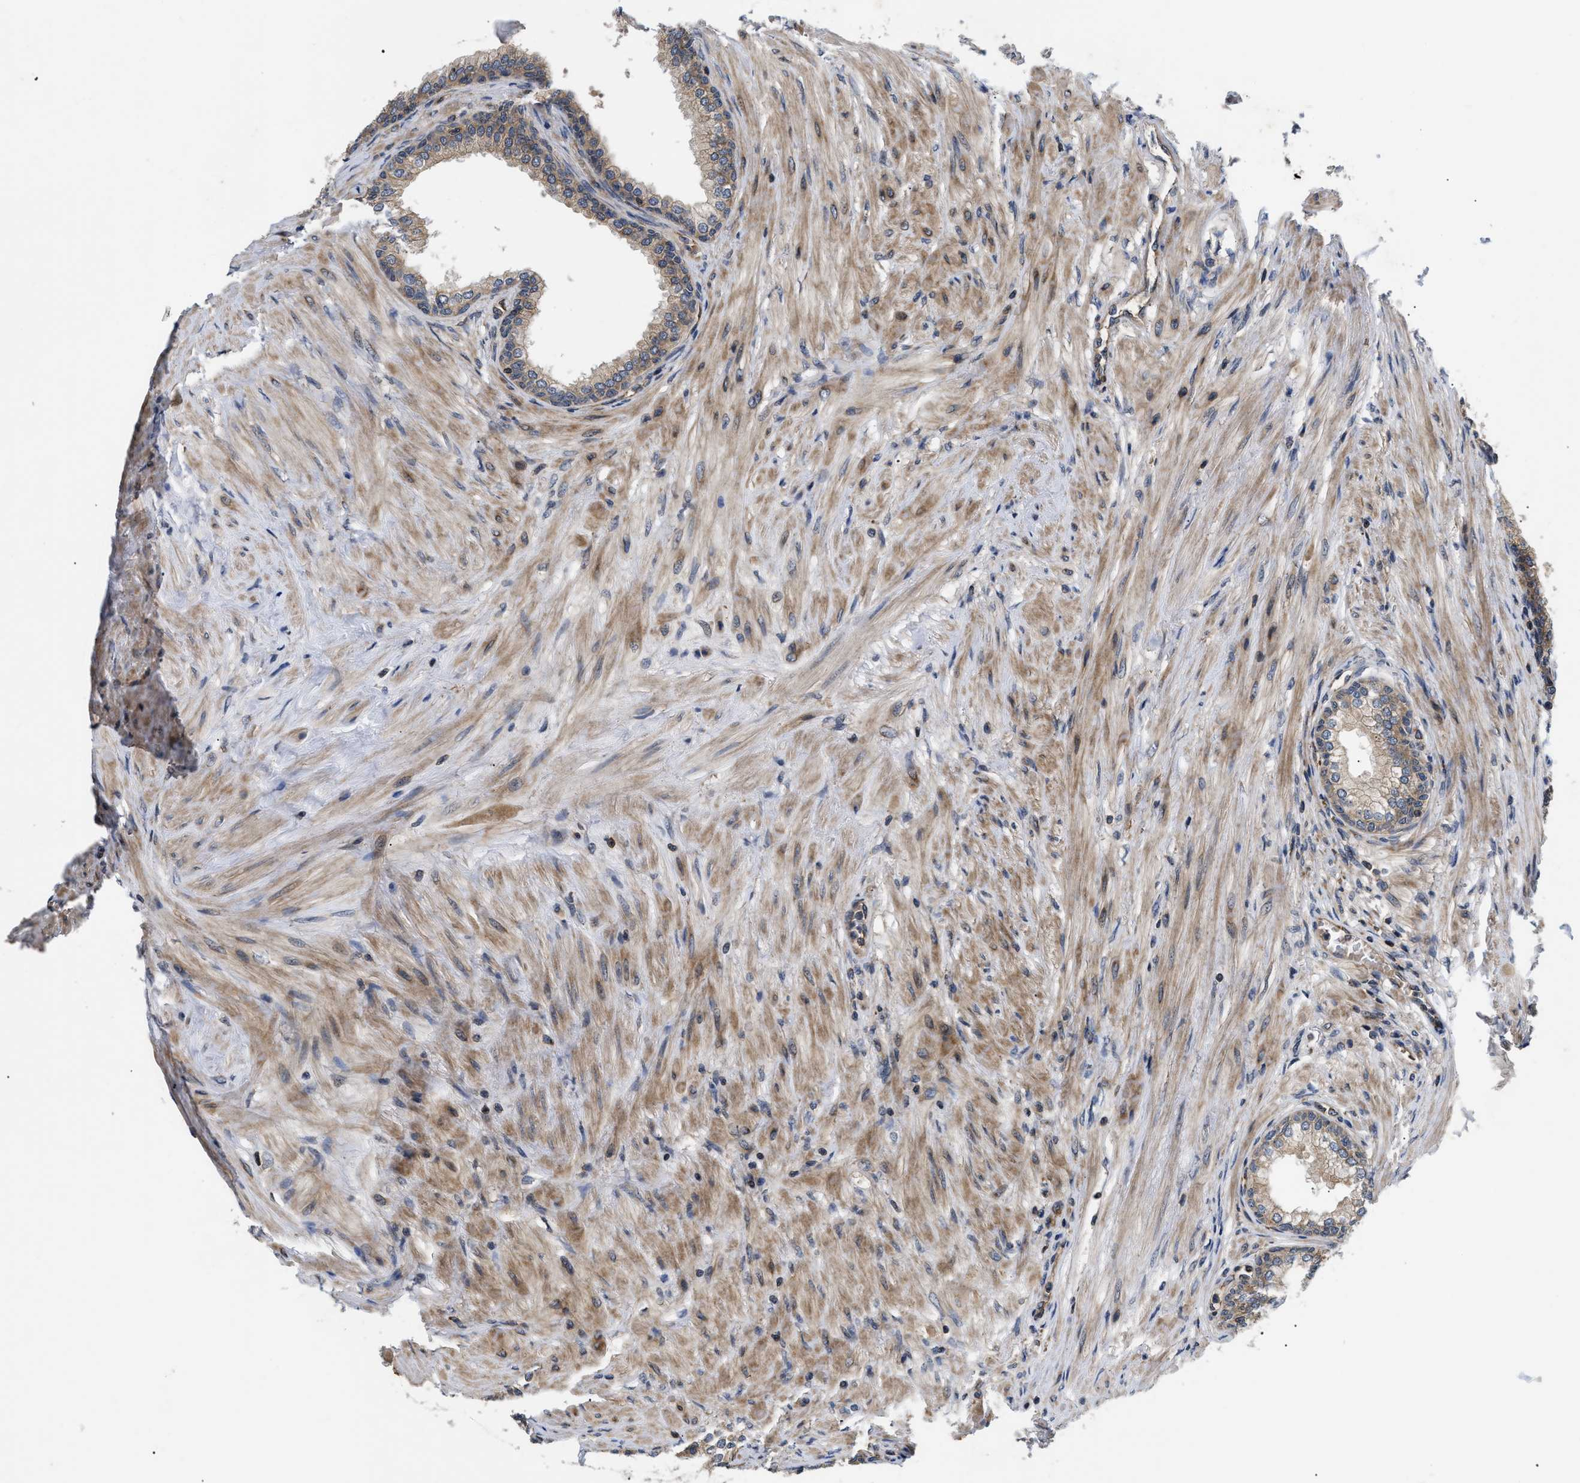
{"staining": {"intensity": "moderate", "quantity": ">75%", "location": "cytoplasmic/membranous"}, "tissue": "prostate", "cell_type": "Glandular cells", "image_type": "normal", "snomed": [{"axis": "morphology", "description": "Normal tissue, NOS"}, {"axis": "morphology", "description": "Urothelial carcinoma, Low grade"}, {"axis": "topography", "description": "Urinary bladder"}, {"axis": "topography", "description": "Prostate"}], "caption": "IHC image of normal human prostate stained for a protein (brown), which displays medium levels of moderate cytoplasmic/membranous staining in approximately >75% of glandular cells.", "gene": "HMGCR", "patient": {"sex": "male", "age": 60}}